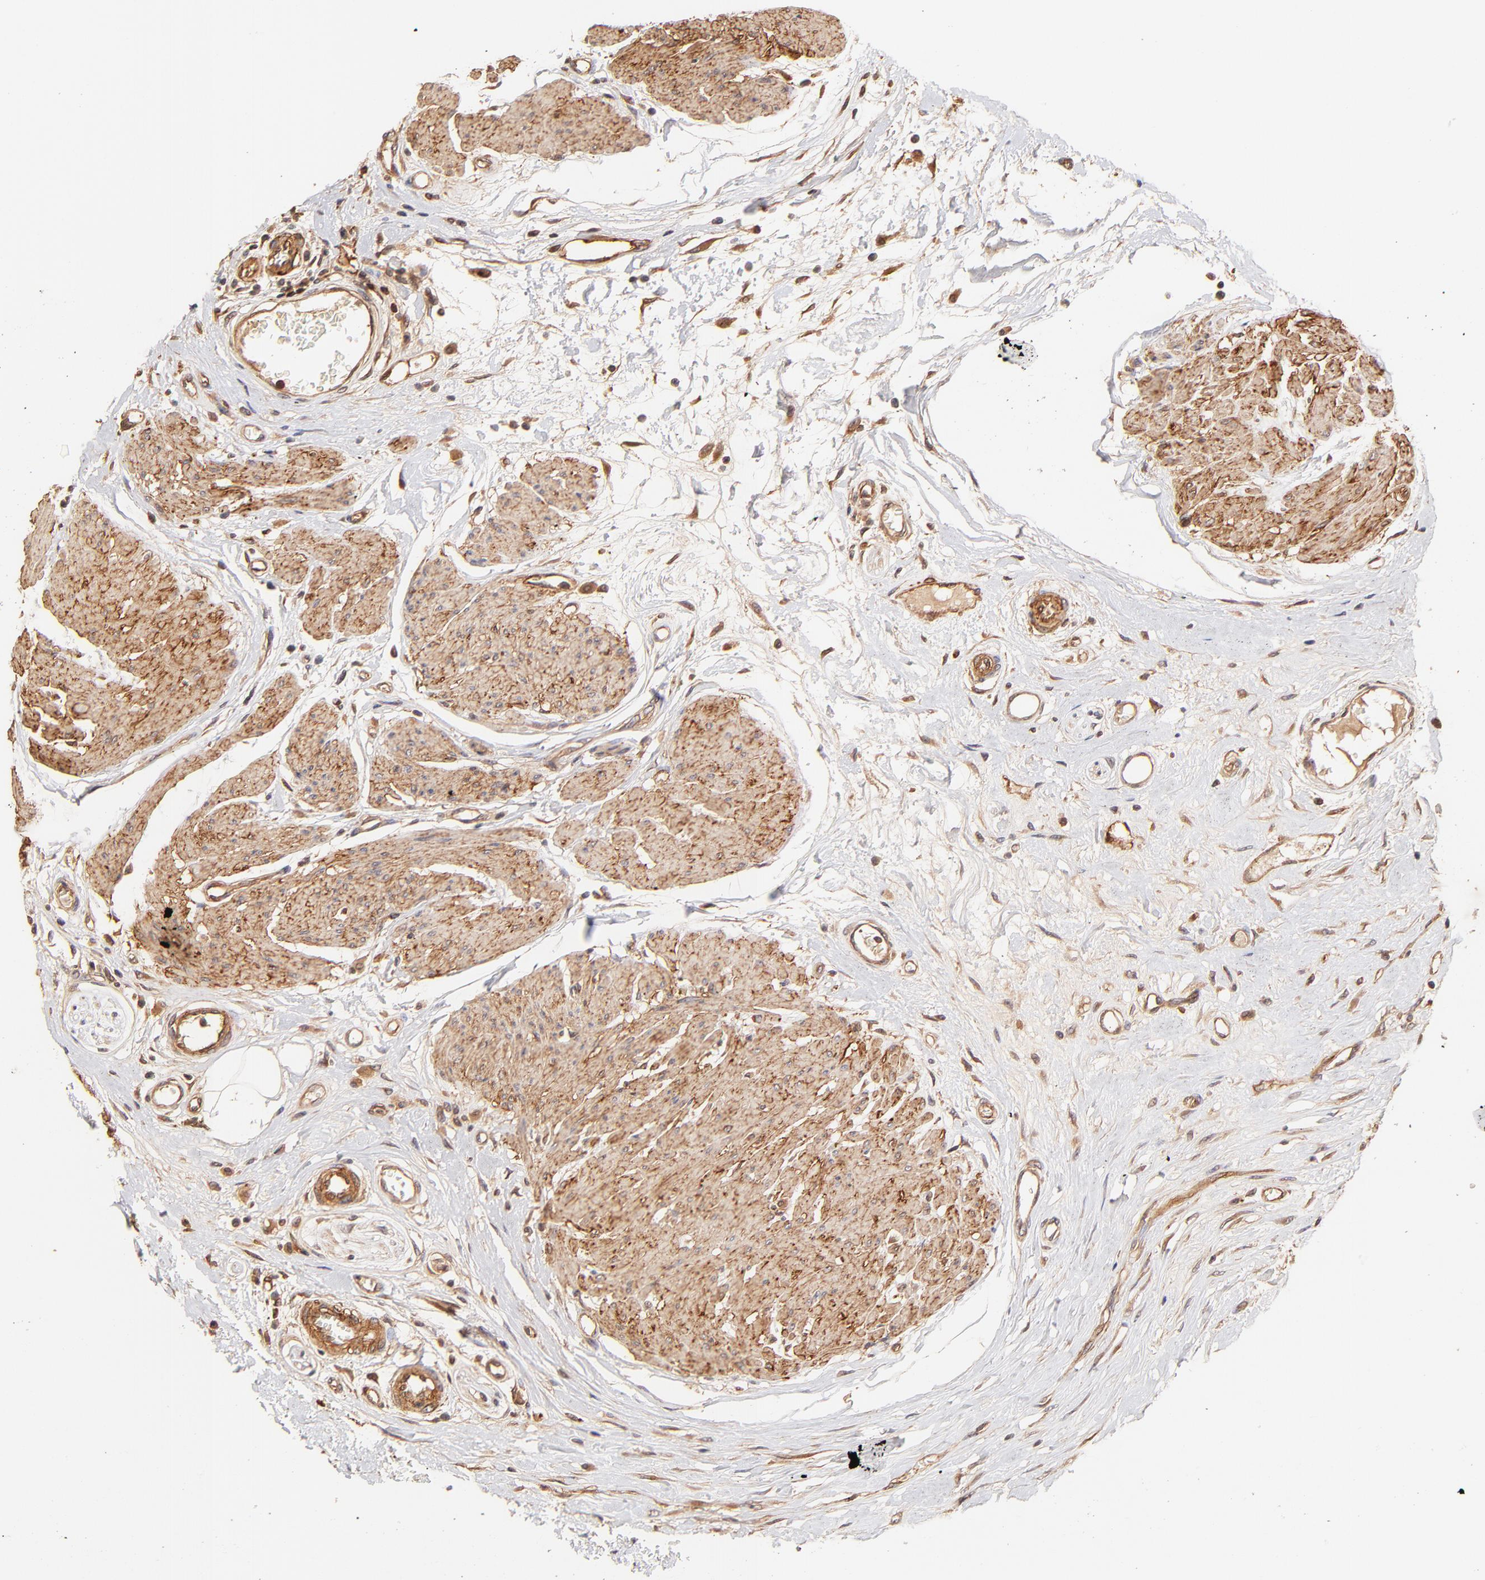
{"staining": {"intensity": "strong", "quantity": ">75%", "location": "cytoplasmic/membranous"}, "tissue": "urothelial cancer", "cell_type": "Tumor cells", "image_type": "cancer", "snomed": [{"axis": "morphology", "description": "Urothelial carcinoma, High grade"}, {"axis": "topography", "description": "Urinary bladder"}], "caption": "This photomicrograph exhibits high-grade urothelial carcinoma stained with immunohistochemistry (IHC) to label a protein in brown. The cytoplasmic/membranous of tumor cells show strong positivity for the protein. Nuclei are counter-stained blue.", "gene": "ITGB1", "patient": {"sex": "male", "age": 66}}